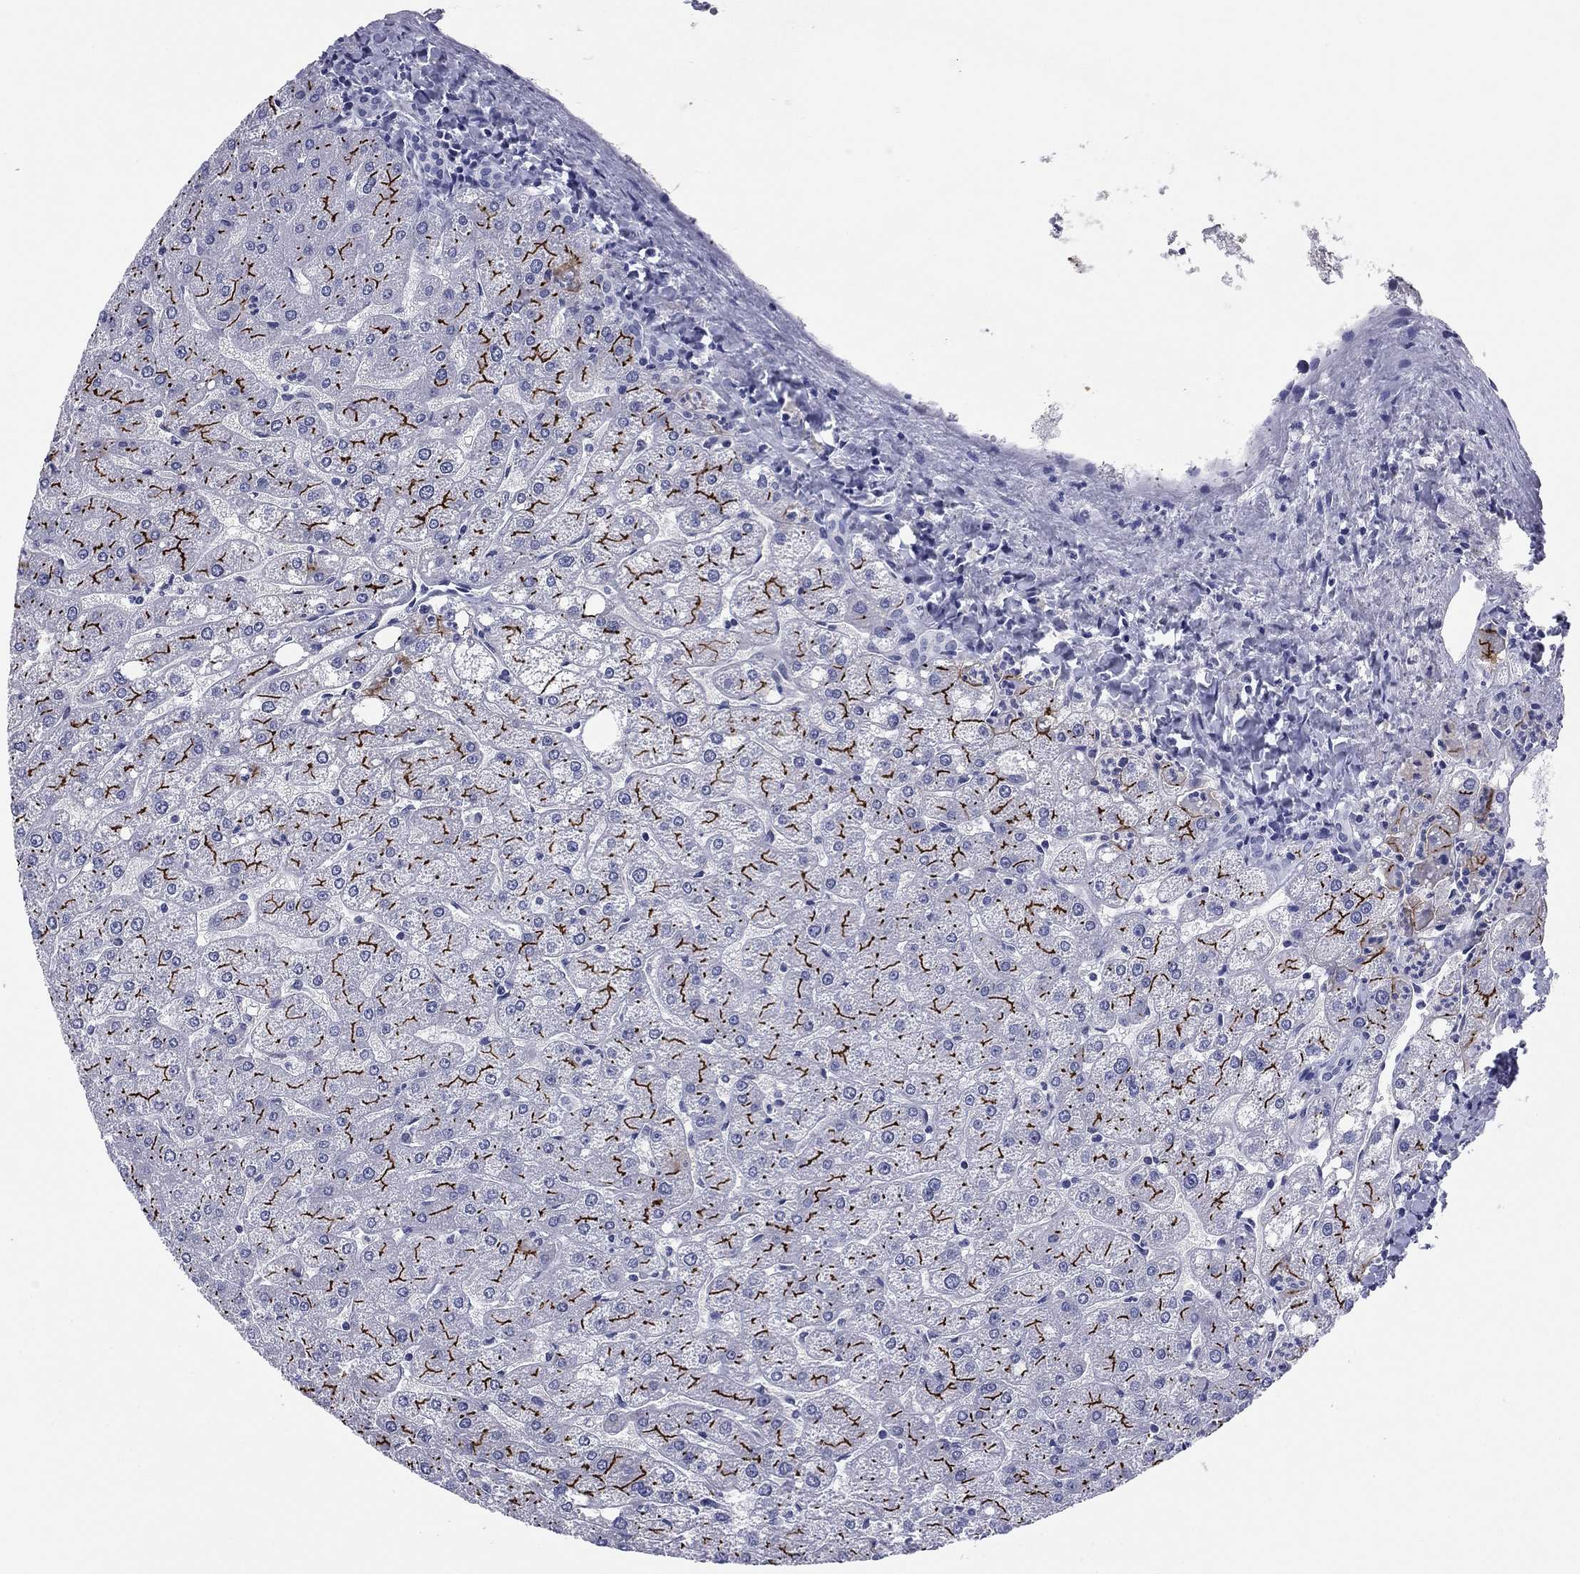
{"staining": {"intensity": "negative", "quantity": "none", "location": "none"}, "tissue": "liver", "cell_type": "Cholangiocytes", "image_type": "normal", "snomed": [{"axis": "morphology", "description": "Normal tissue, NOS"}, {"axis": "topography", "description": "Liver"}], "caption": "Liver was stained to show a protein in brown. There is no significant positivity in cholangiocytes. Brightfield microscopy of immunohistochemistry (IHC) stained with DAB (brown) and hematoxylin (blue), captured at high magnification.", "gene": "ABCC2", "patient": {"sex": "male", "age": 67}}